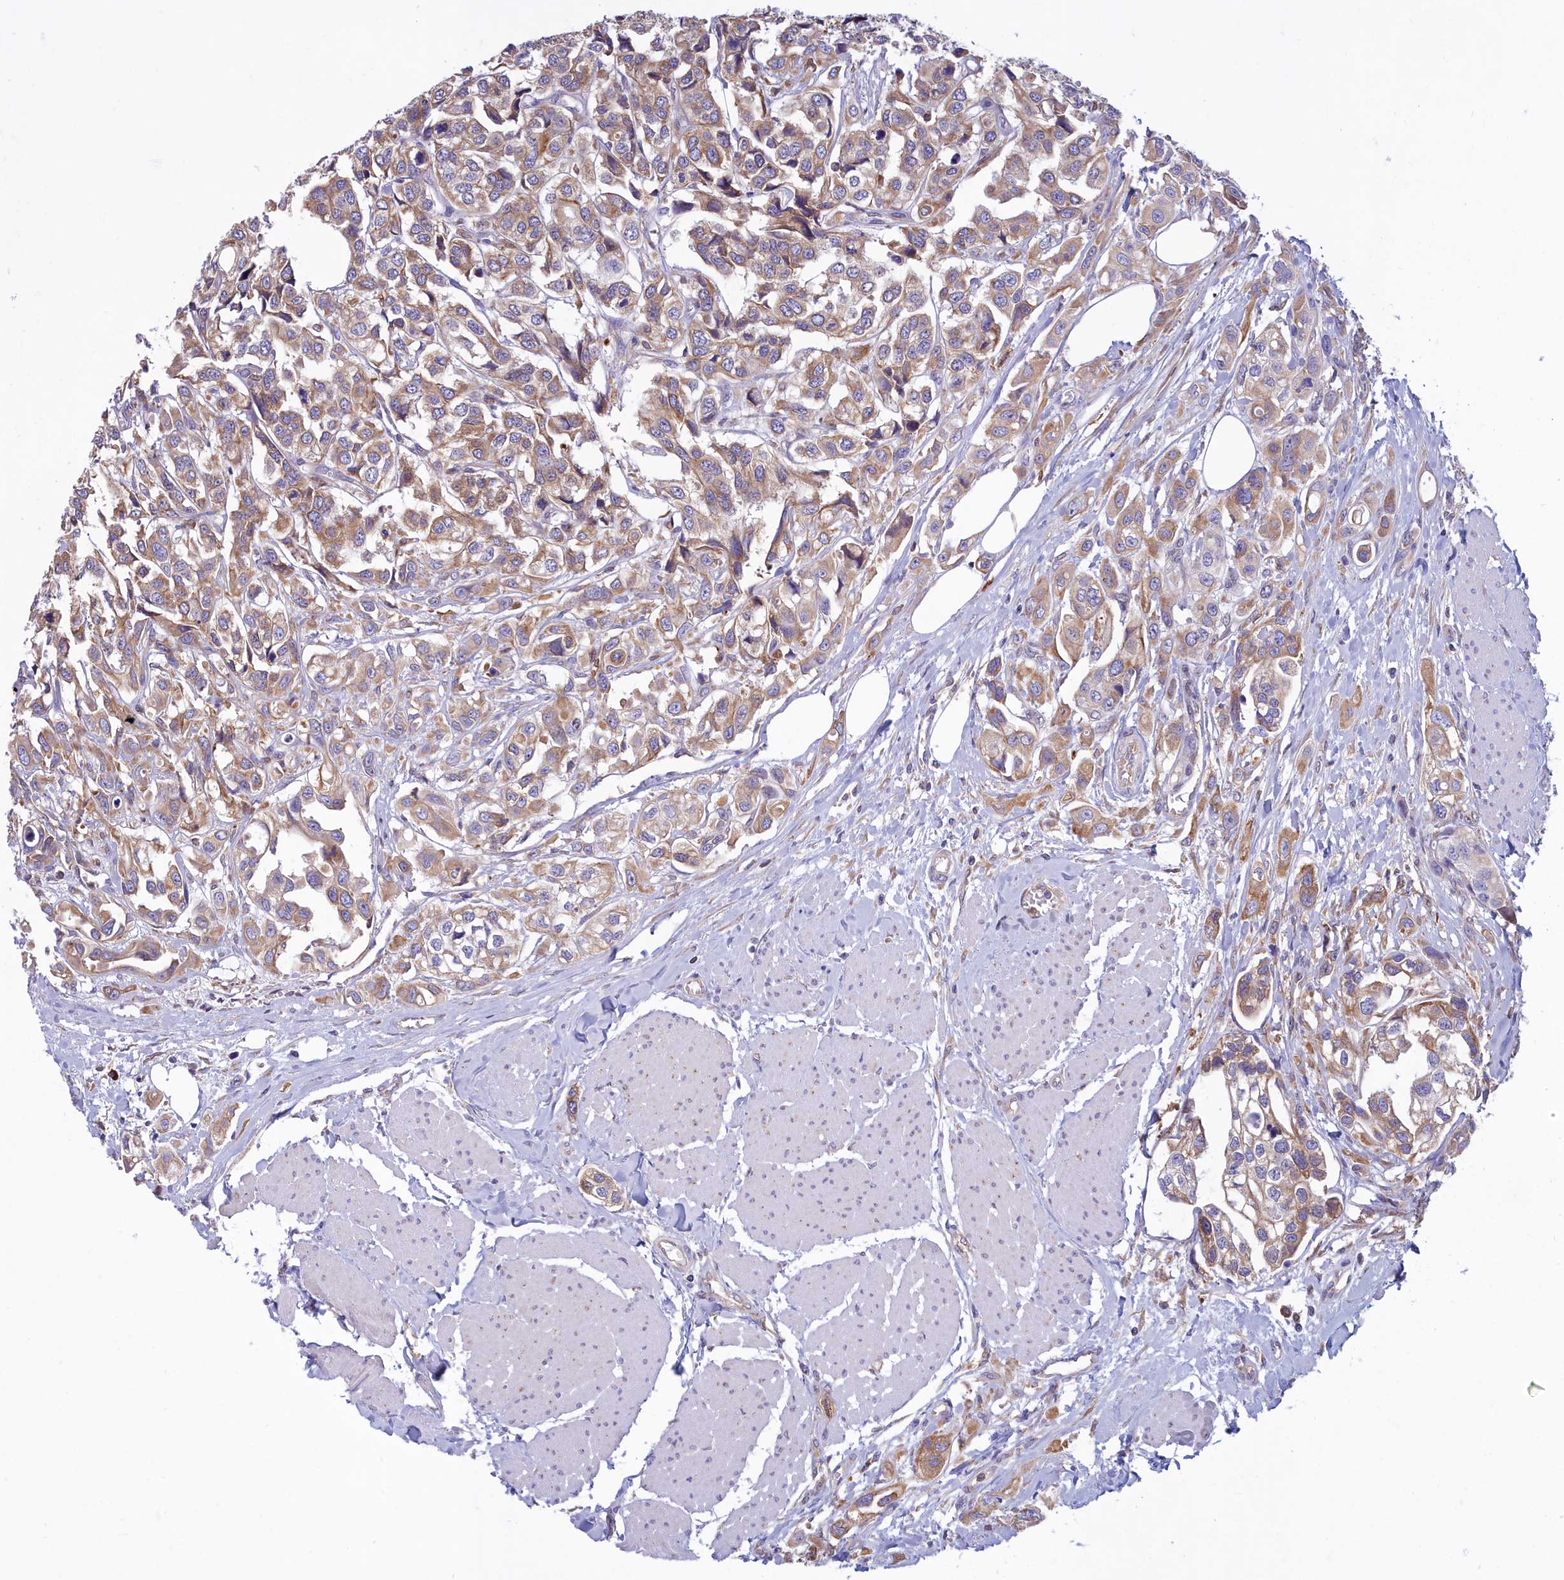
{"staining": {"intensity": "moderate", "quantity": ">75%", "location": "cytoplasmic/membranous"}, "tissue": "urothelial cancer", "cell_type": "Tumor cells", "image_type": "cancer", "snomed": [{"axis": "morphology", "description": "Urothelial carcinoma, High grade"}, {"axis": "topography", "description": "Urinary bladder"}], "caption": "A high-resolution histopathology image shows IHC staining of urothelial cancer, which displays moderate cytoplasmic/membranous staining in about >75% of tumor cells.", "gene": "HM13", "patient": {"sex": "male", "age": 67}}